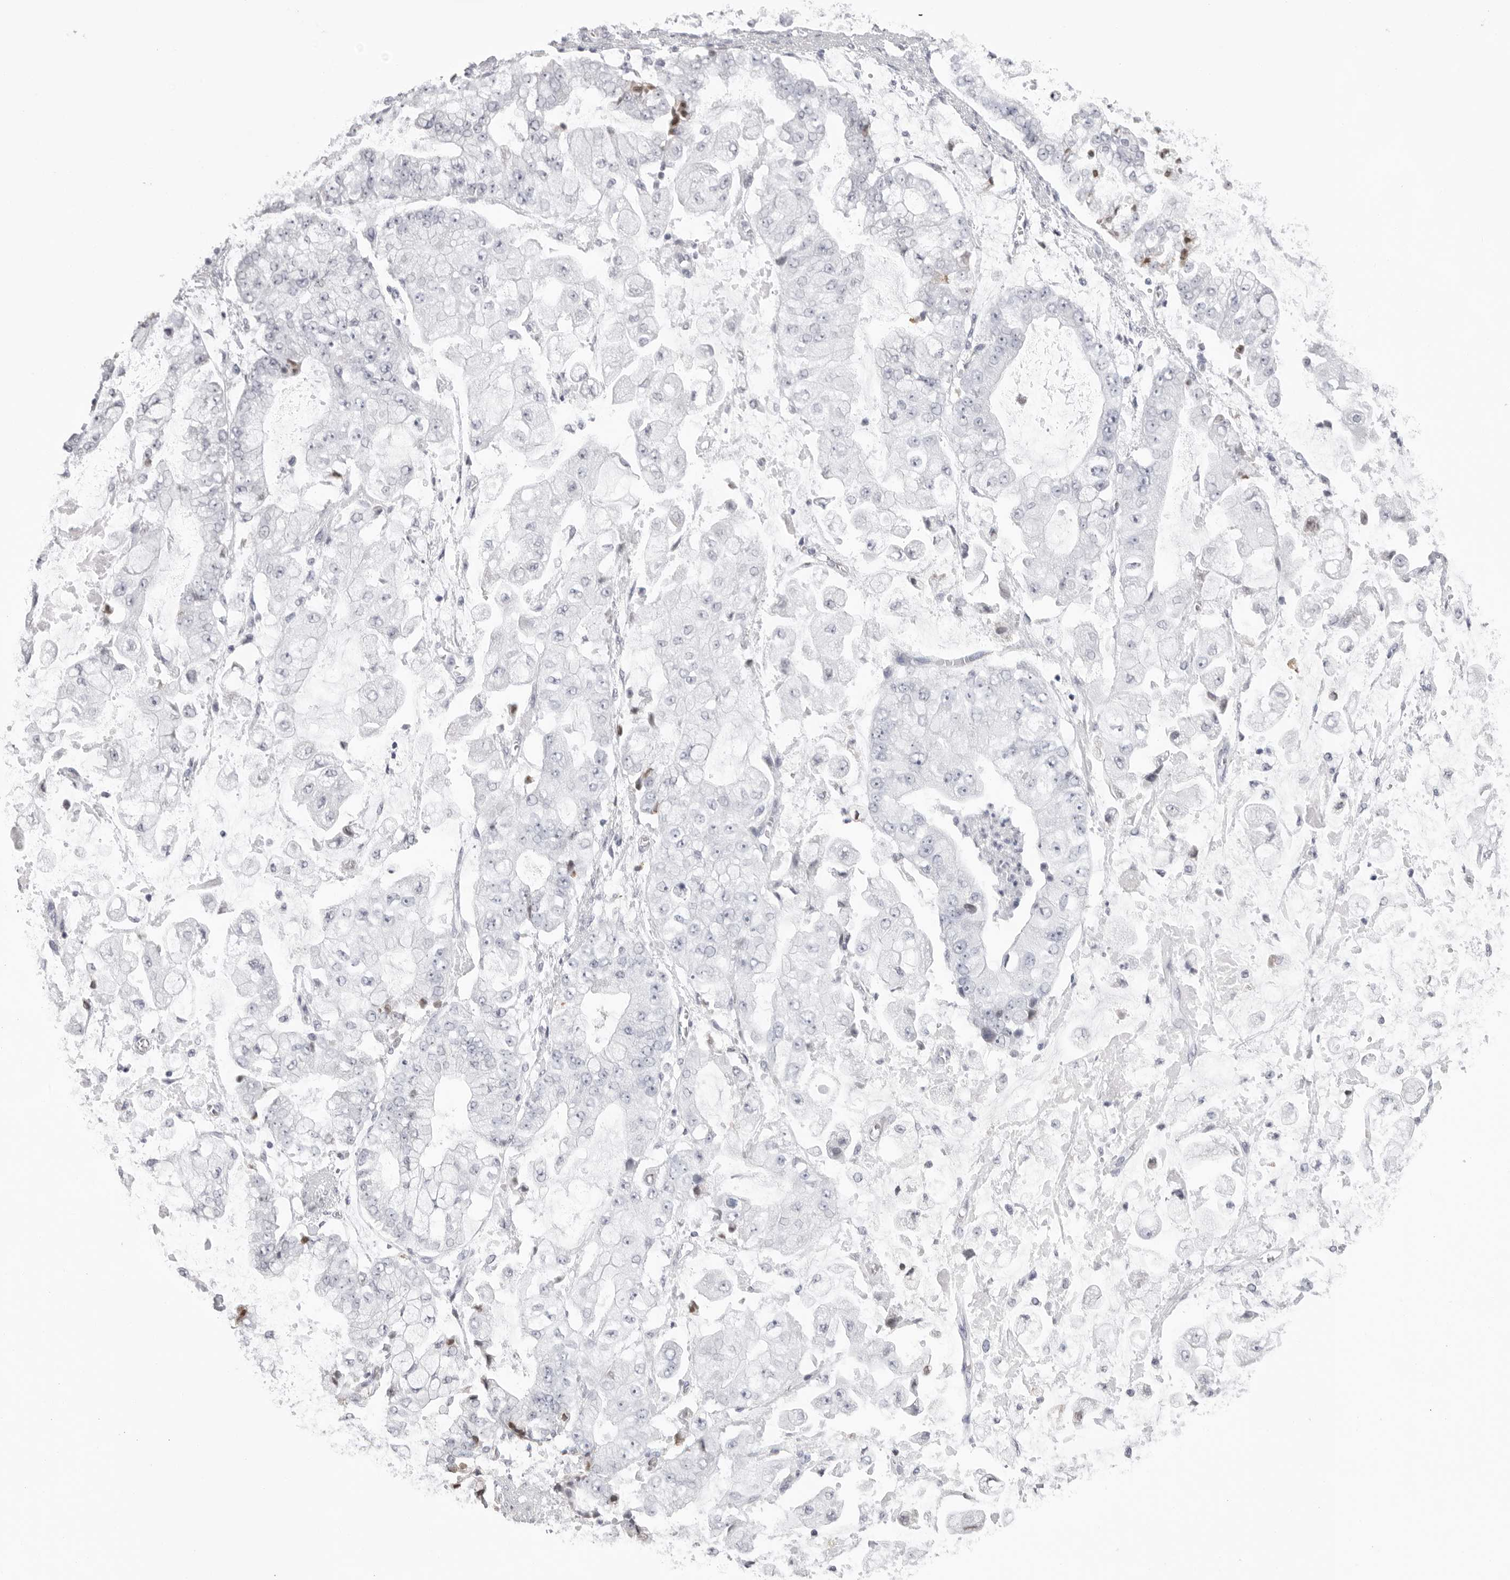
{"staining": {"intensity": "negative", "quantity": "none", "location": "none"}, "tissue": "stomach cancer", "cell_type": "Tumor cells", "image_type": "cancer", "snomed": [{"axis": "morphology", "description": "Adenocarcinoma, NOS"}, {"axis": "topography", "description": "Stomach"}], "caption": "Stomach cancer (adenocarcinoma) was stained to show a protein in brown. There is no significant staining in tumor cells.", "gene": "TMOD4", "patient": {"sex": "male", "age": 76}}